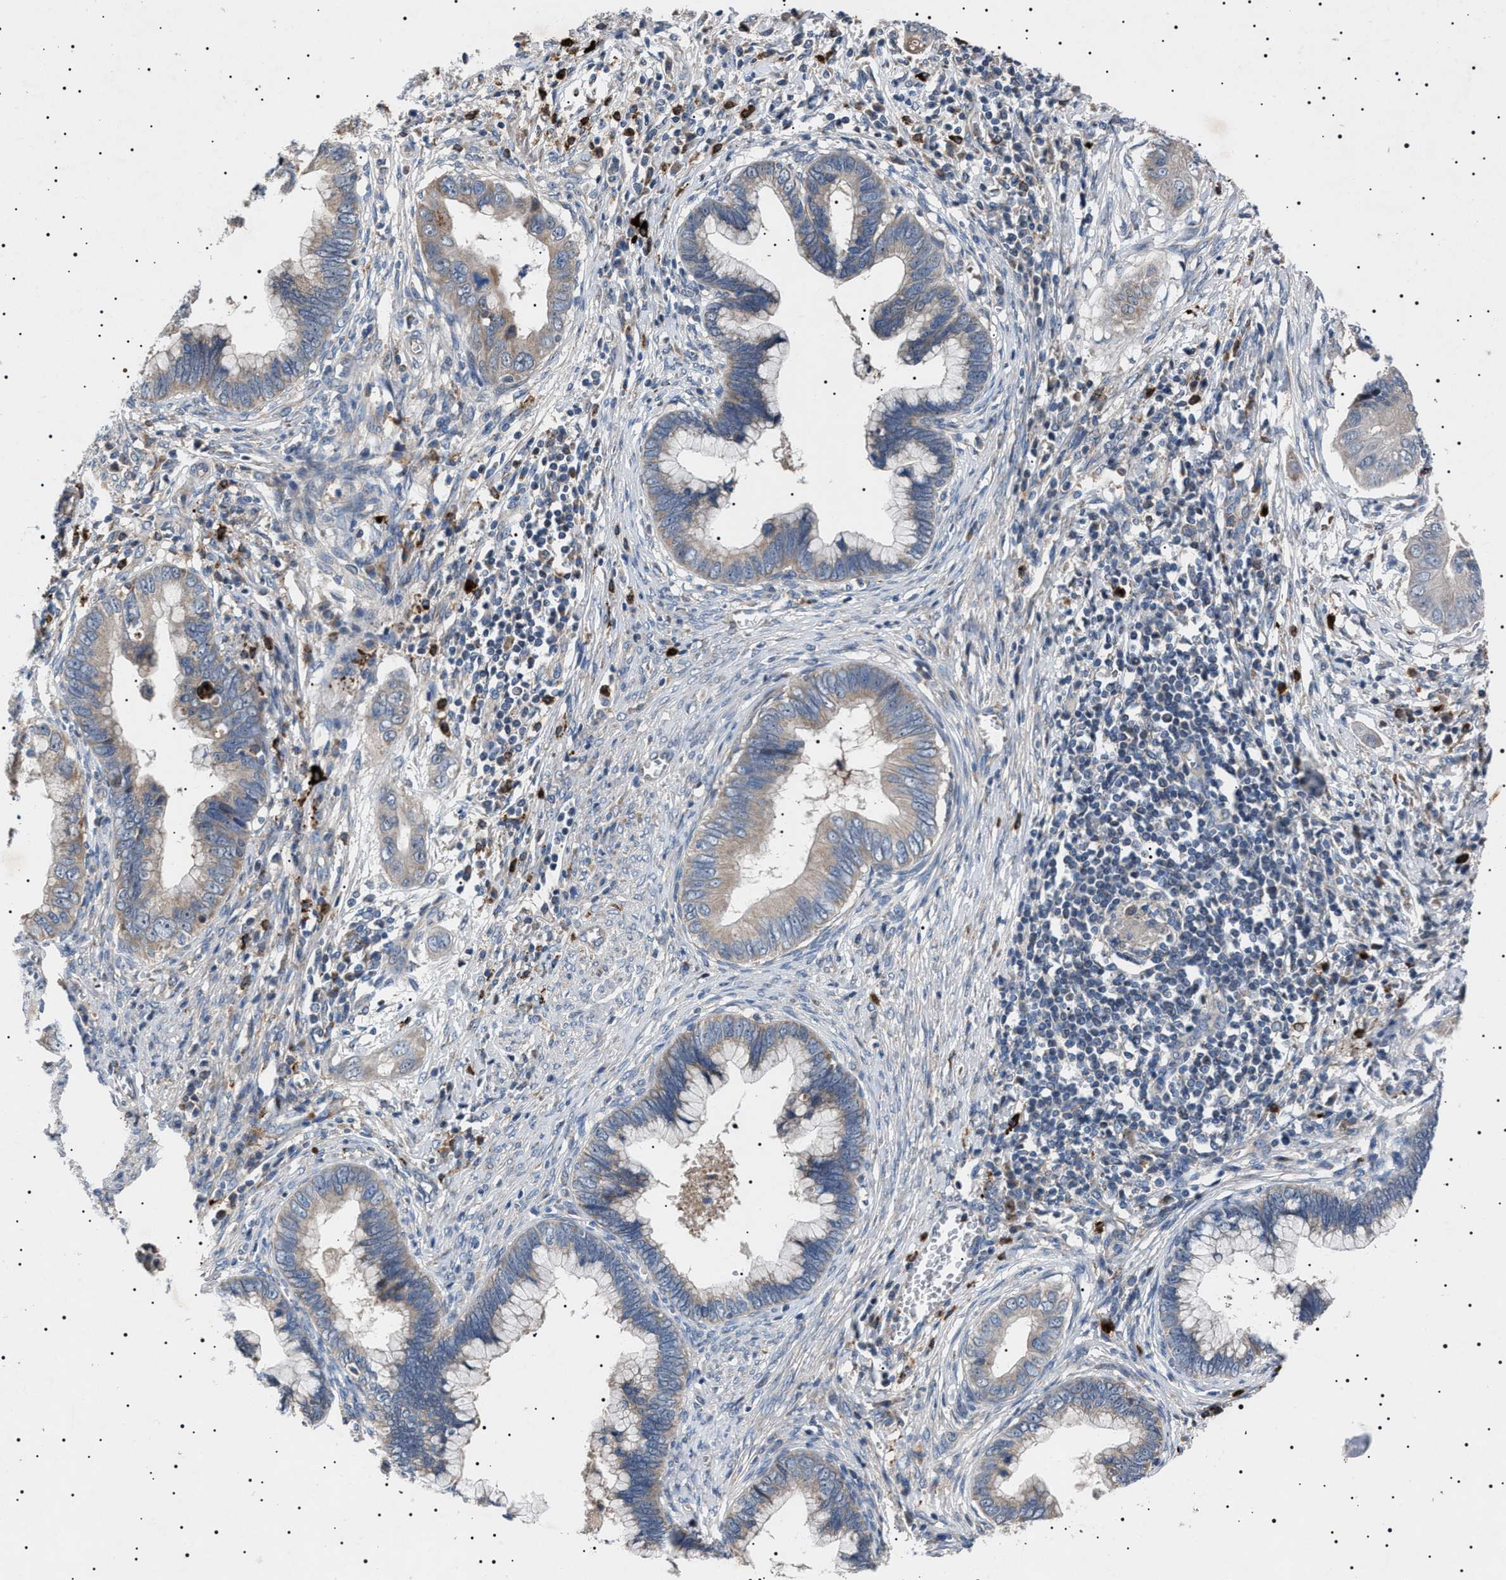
{"staining": {"intensity": "weak", "quantity": "25%-75%", "location": "cytoplasmic/membranous"}, "tissue": "cervical cancer", "cell_type": "Tumor cells", "image_type": "cancer", "snomed": [{"axis": "morphology", "description": "Adenocarcinoma, NOS"}, {"axis": "topography", "description": "Cervix"}], "caption": "Adenocarcinoma (cervical) was stained to show a protein in brown. There is low levels of weak cytoplasmic/membranous staining in approximately 25%-75% of tumor cells.", "gene": "PTRH1", "patient": {"sex": "female", "age": 44}}